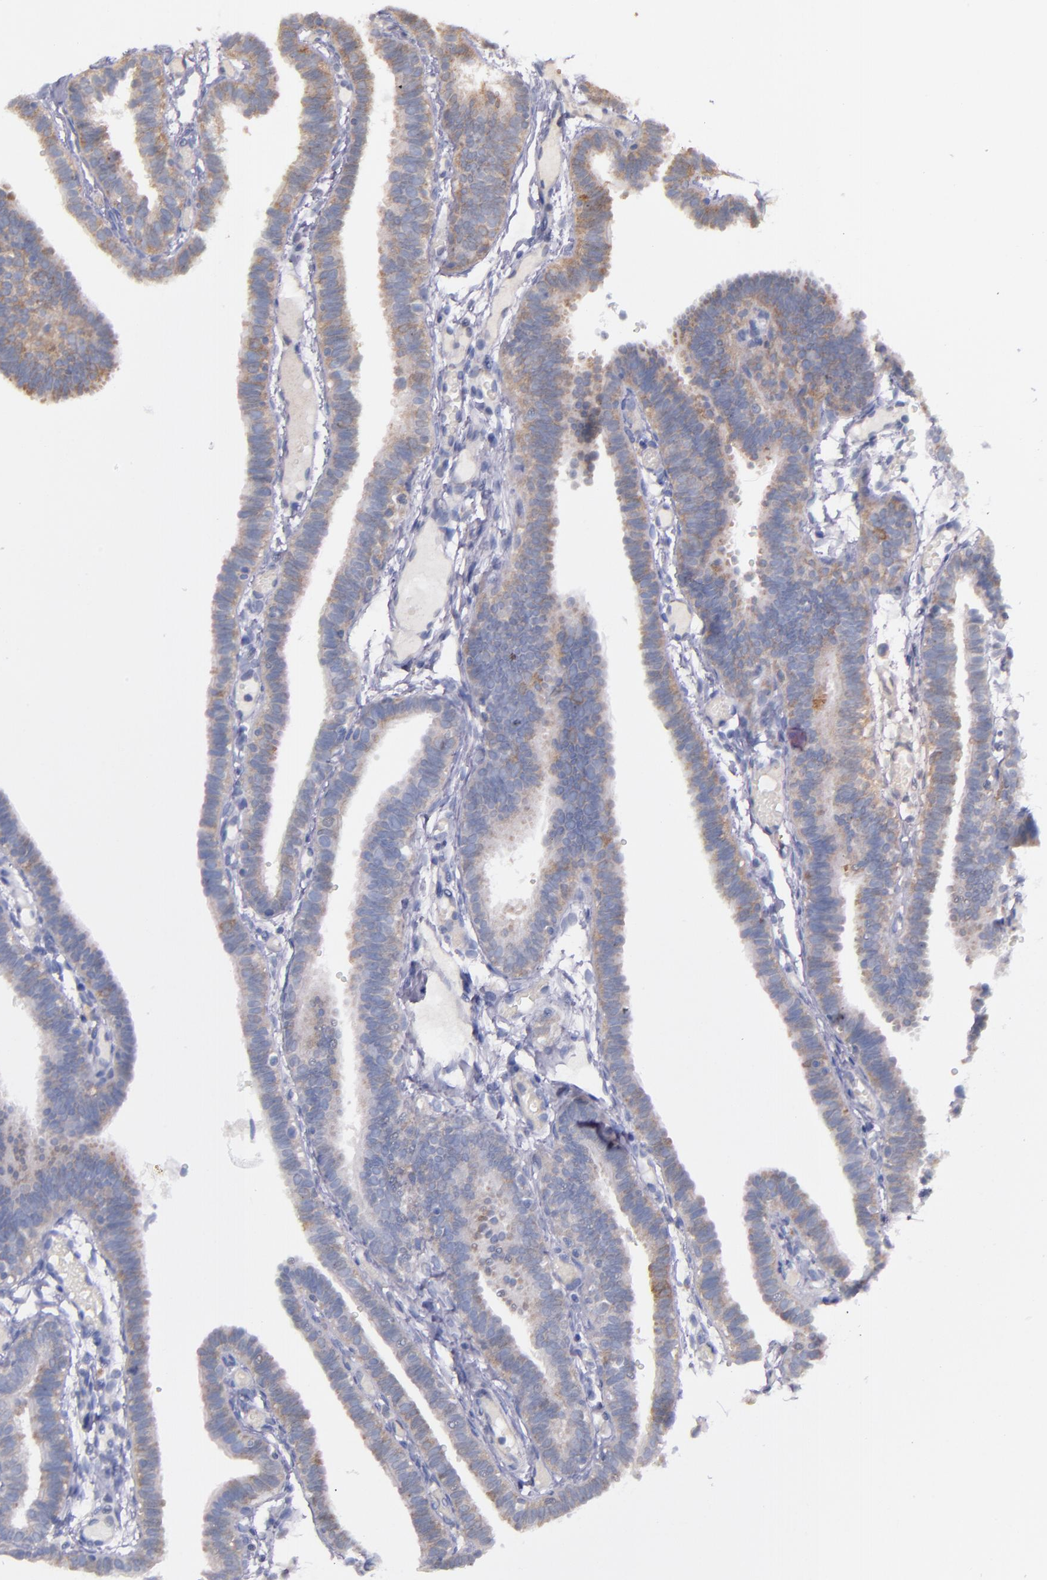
{"staining": {"intensity": "weak", "quantity": "25%-75%", "location": "cytoplasmic/membranous"}, "tissue": "fallopian tube", "cell_type": "Glandular cells", "image_type": "normal", "snomed": [{"axis": "morphology", "description": "Normal tissue, NOS"}, {"axis": "topography", "description": "Fallopian tube"}], "caption": "Glandular cells display low levels of weak cytoplasmic/membranous positivity in approximately 25%-75% of cells in normal fallopian tube.", "gene": "IFIH1", "patient": {"sex": "female", "age": 29}}